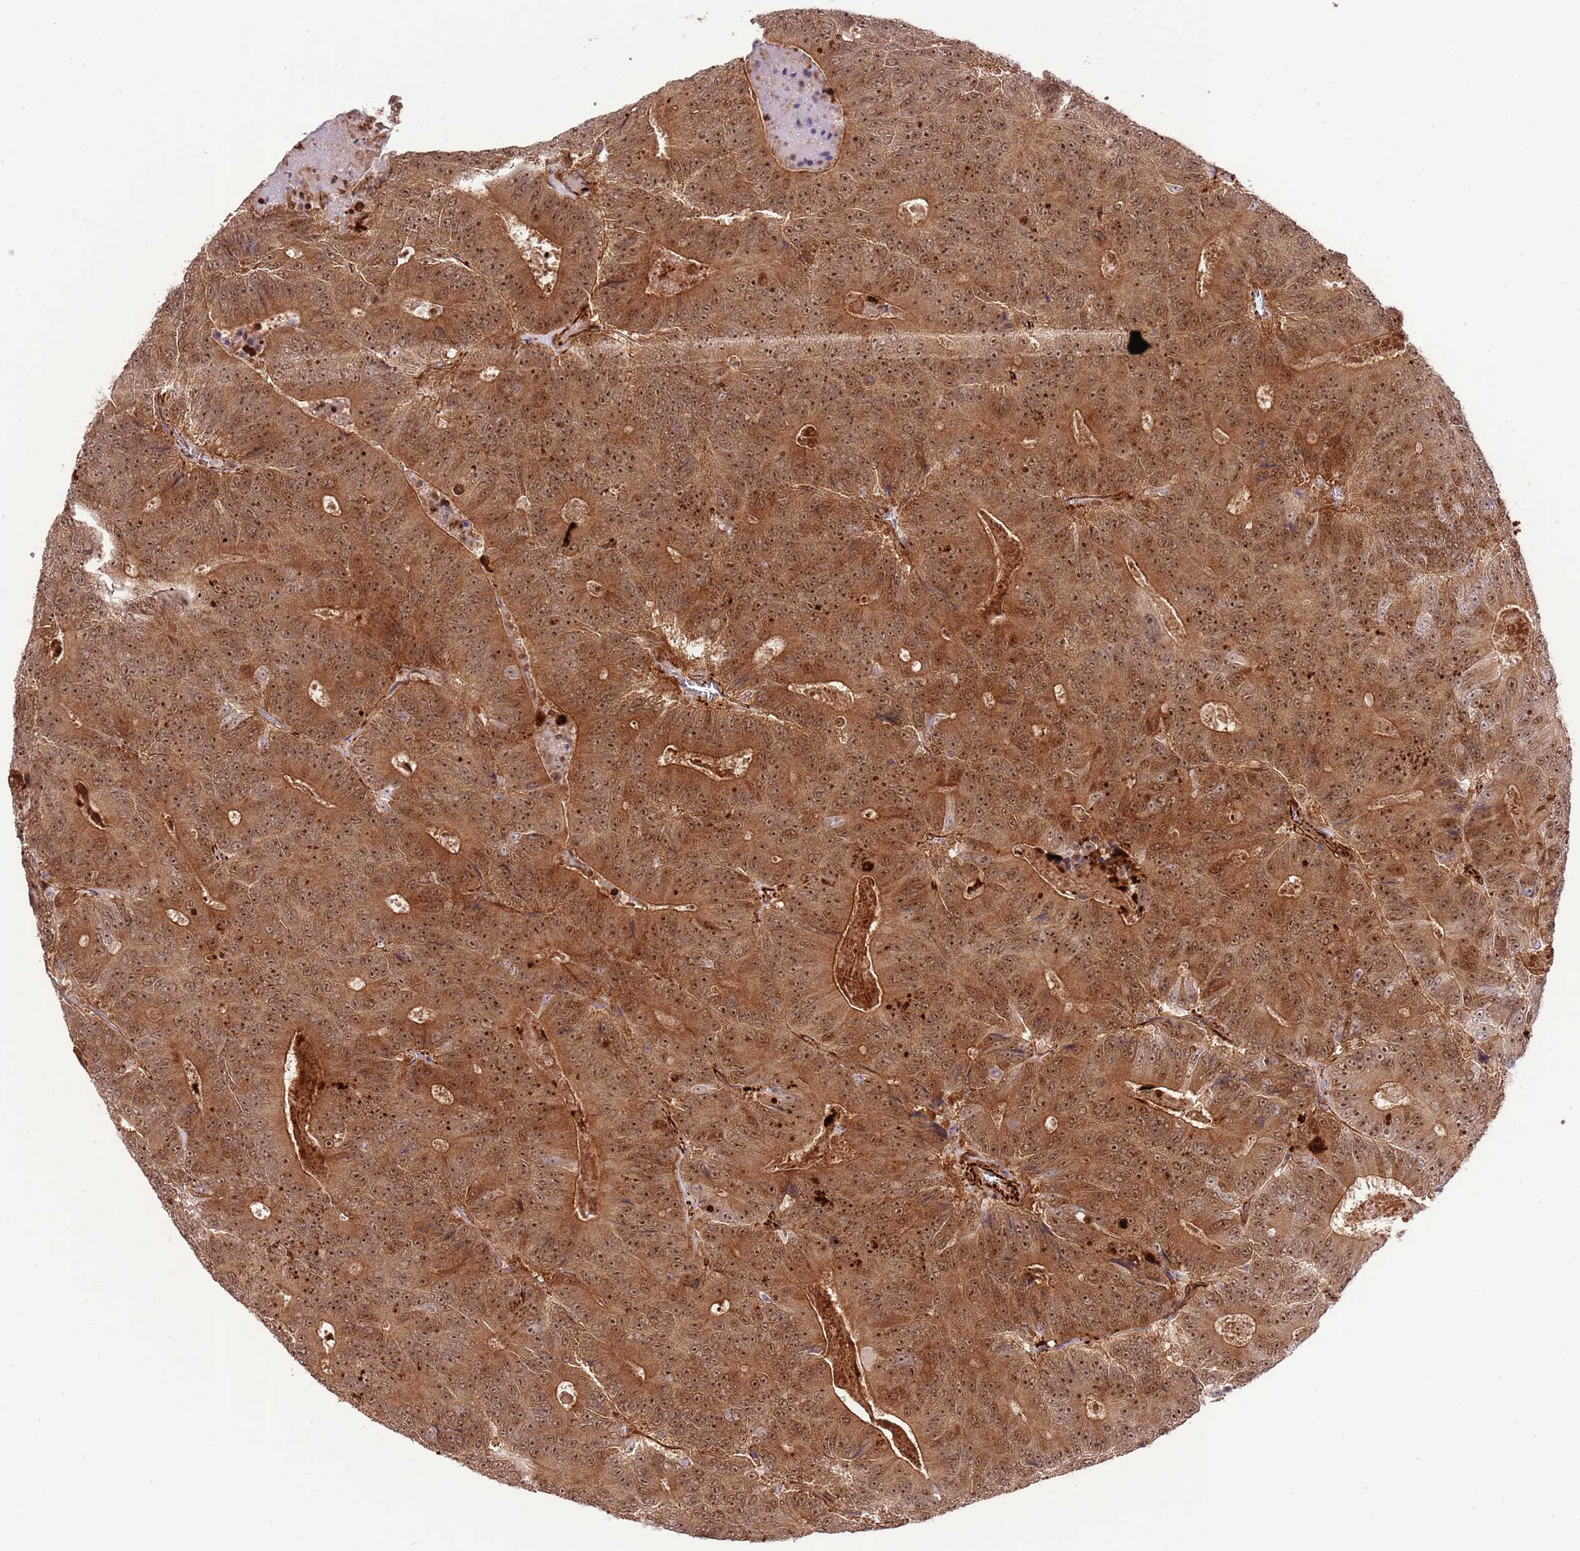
{"staining": {"intensity": "strong", "quantity": ">75%", "location": "cytoplasmic/membranous,nuclear"}, "tissue": "colorectal cancer", "cell_type": "Tumor cells", "image_type": "cancer", "snomed": [{"axis": "morphology", "description": "Adenocarcinoma, NOS"}, {"axis": "topography", "description": "Colon"}], "caption": "This is a micrograph of IHC staining of colorectal cancer, which shows strong positivity in the cytoplasmic/membranous and nuclear of tumor cells.", "gene": "NEK3", "patient": {"sex": "male", "age": 83}}